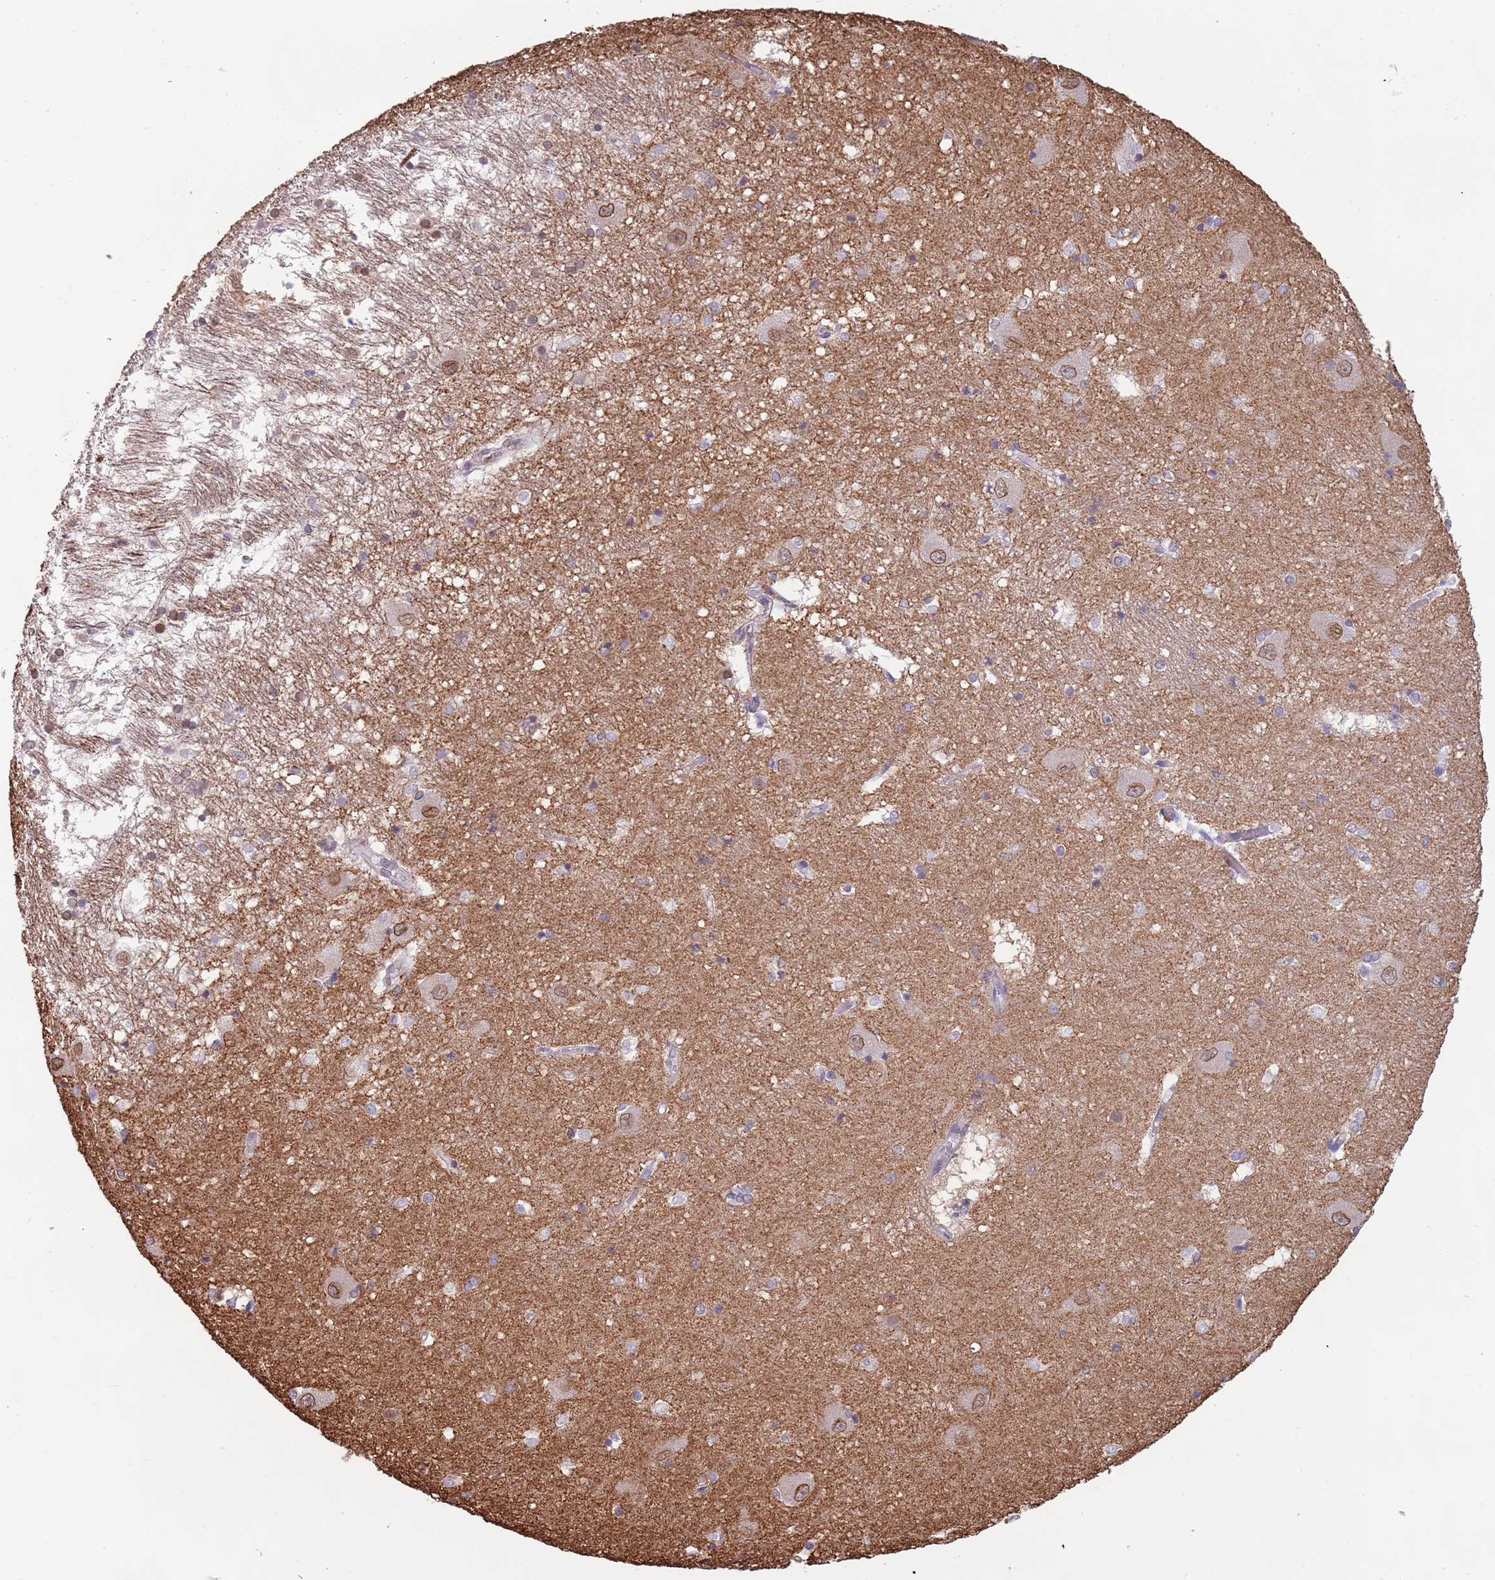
{"staining": {"intensity": "negative", "quantity": "none", "location": "none"}, "tissue": "caudate", "cell_type": "Glial cells", "image_type": "normal", "snomed": [{"axis": "morphology", "description": "Normal tissue, NOS"}, {"axis": "topography", "description": "Lateral ventricle wall"}], "caption": "Immunohistochemistry (IHC) histopathology image of benign caudate: caudate stained with DAB (3,3'-diaminobenzidine) displays no significant protein staining in glial cells.", "gene": "KLHDC2", "patient": {"sex": "male", "age": 37}}